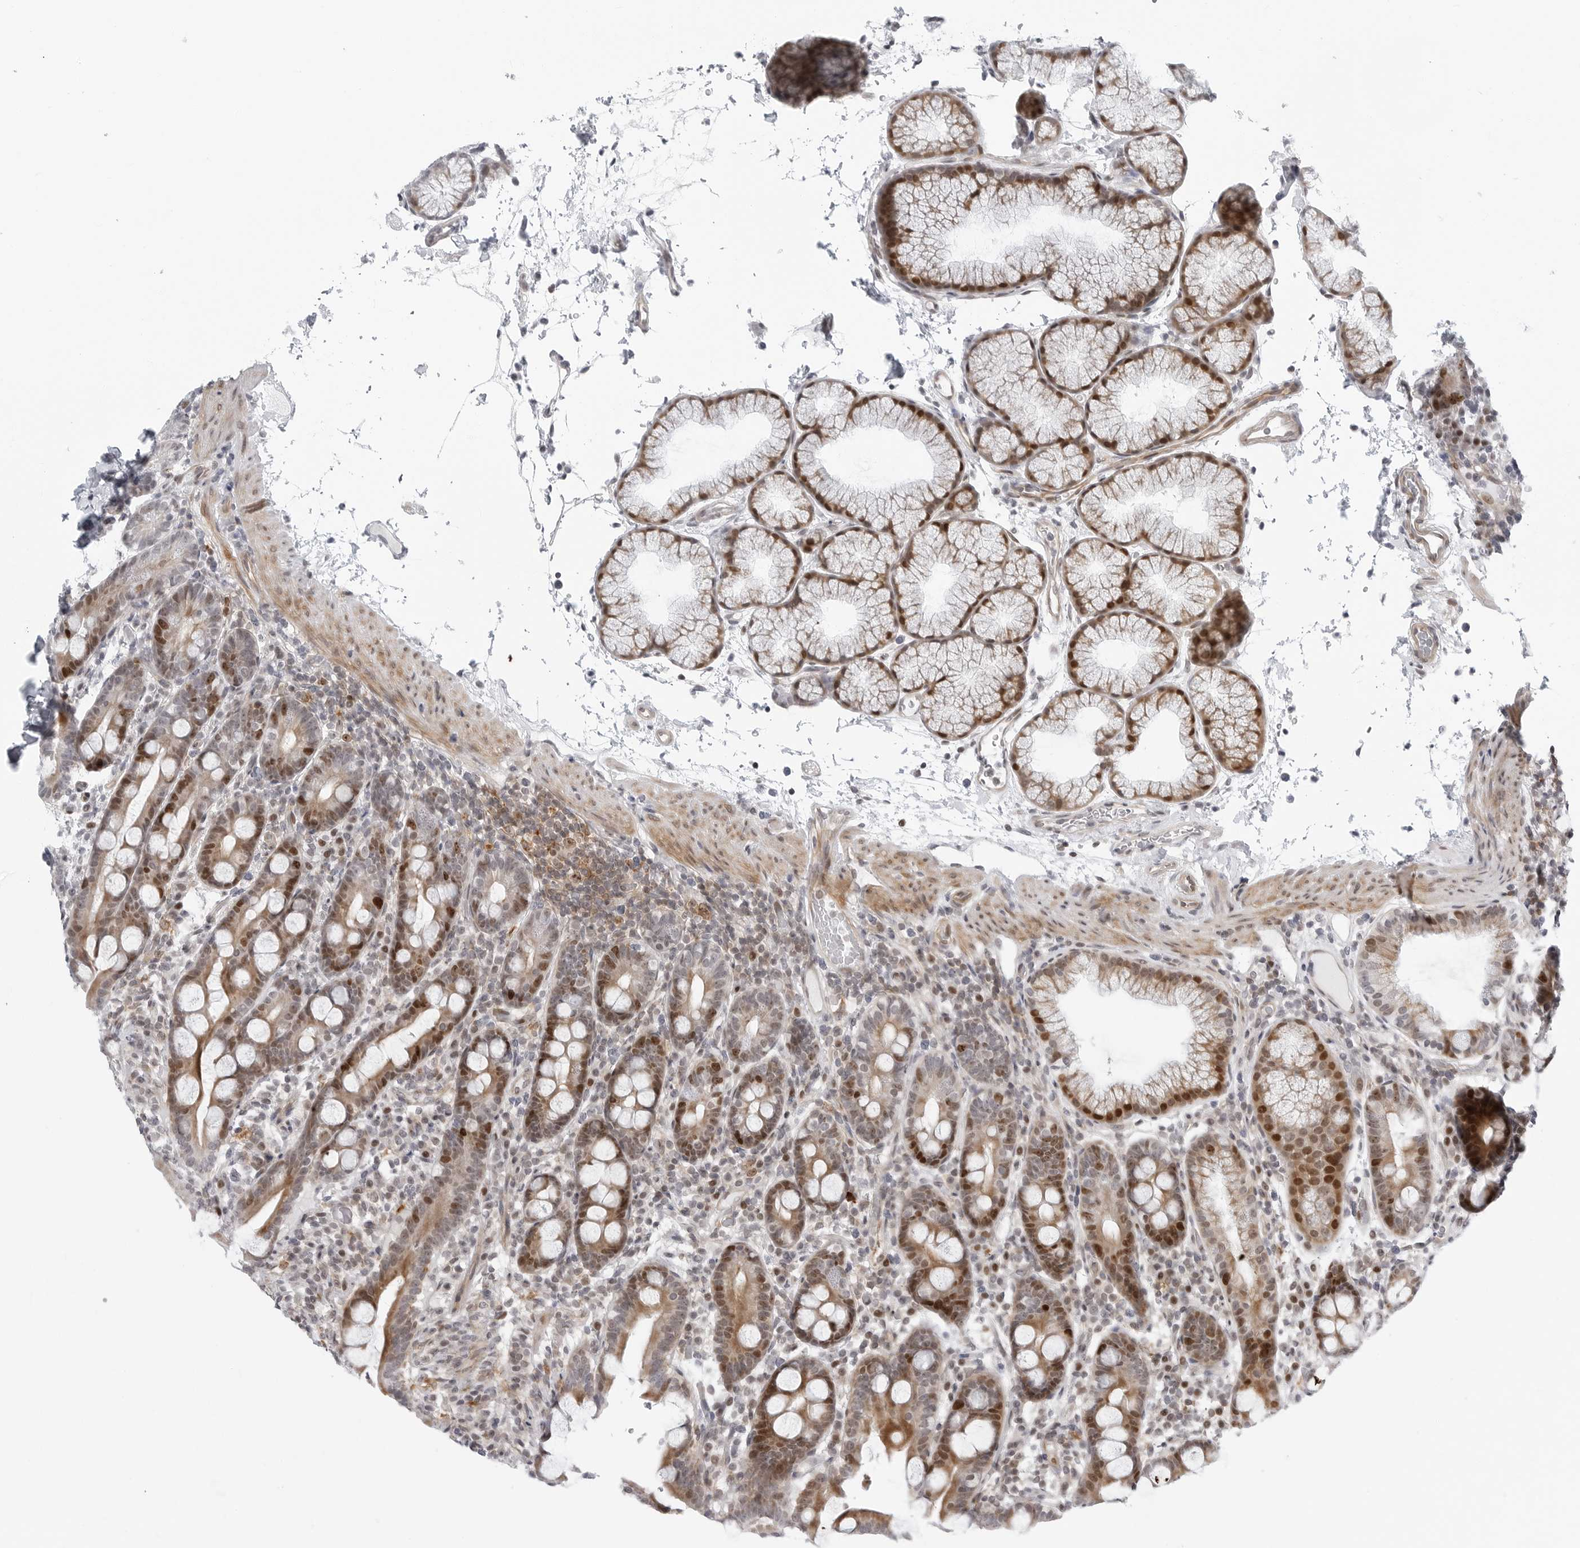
{"staining": {"intensity": "strong", "quantity": "<25%", "location": "cytoplasmic/membranous,nuclear"}, "tissue": "duodenum", "cell_type": "Glandular cells", "image_type": "normal", "snomed": [{"axis": "morphology", "description": "Normal tissue, NOS"}, {"axis": "topography", "description": "Duodenum"}], "caption": "An image showing strong cytoplasmic/membranous,nuclear expression in about <25% of glandular cells in benign duodenum, as visualized by brown immunohistochemical staining.", "gene": "FAM135B", "patient": {"sex": "male", "age": 54}}